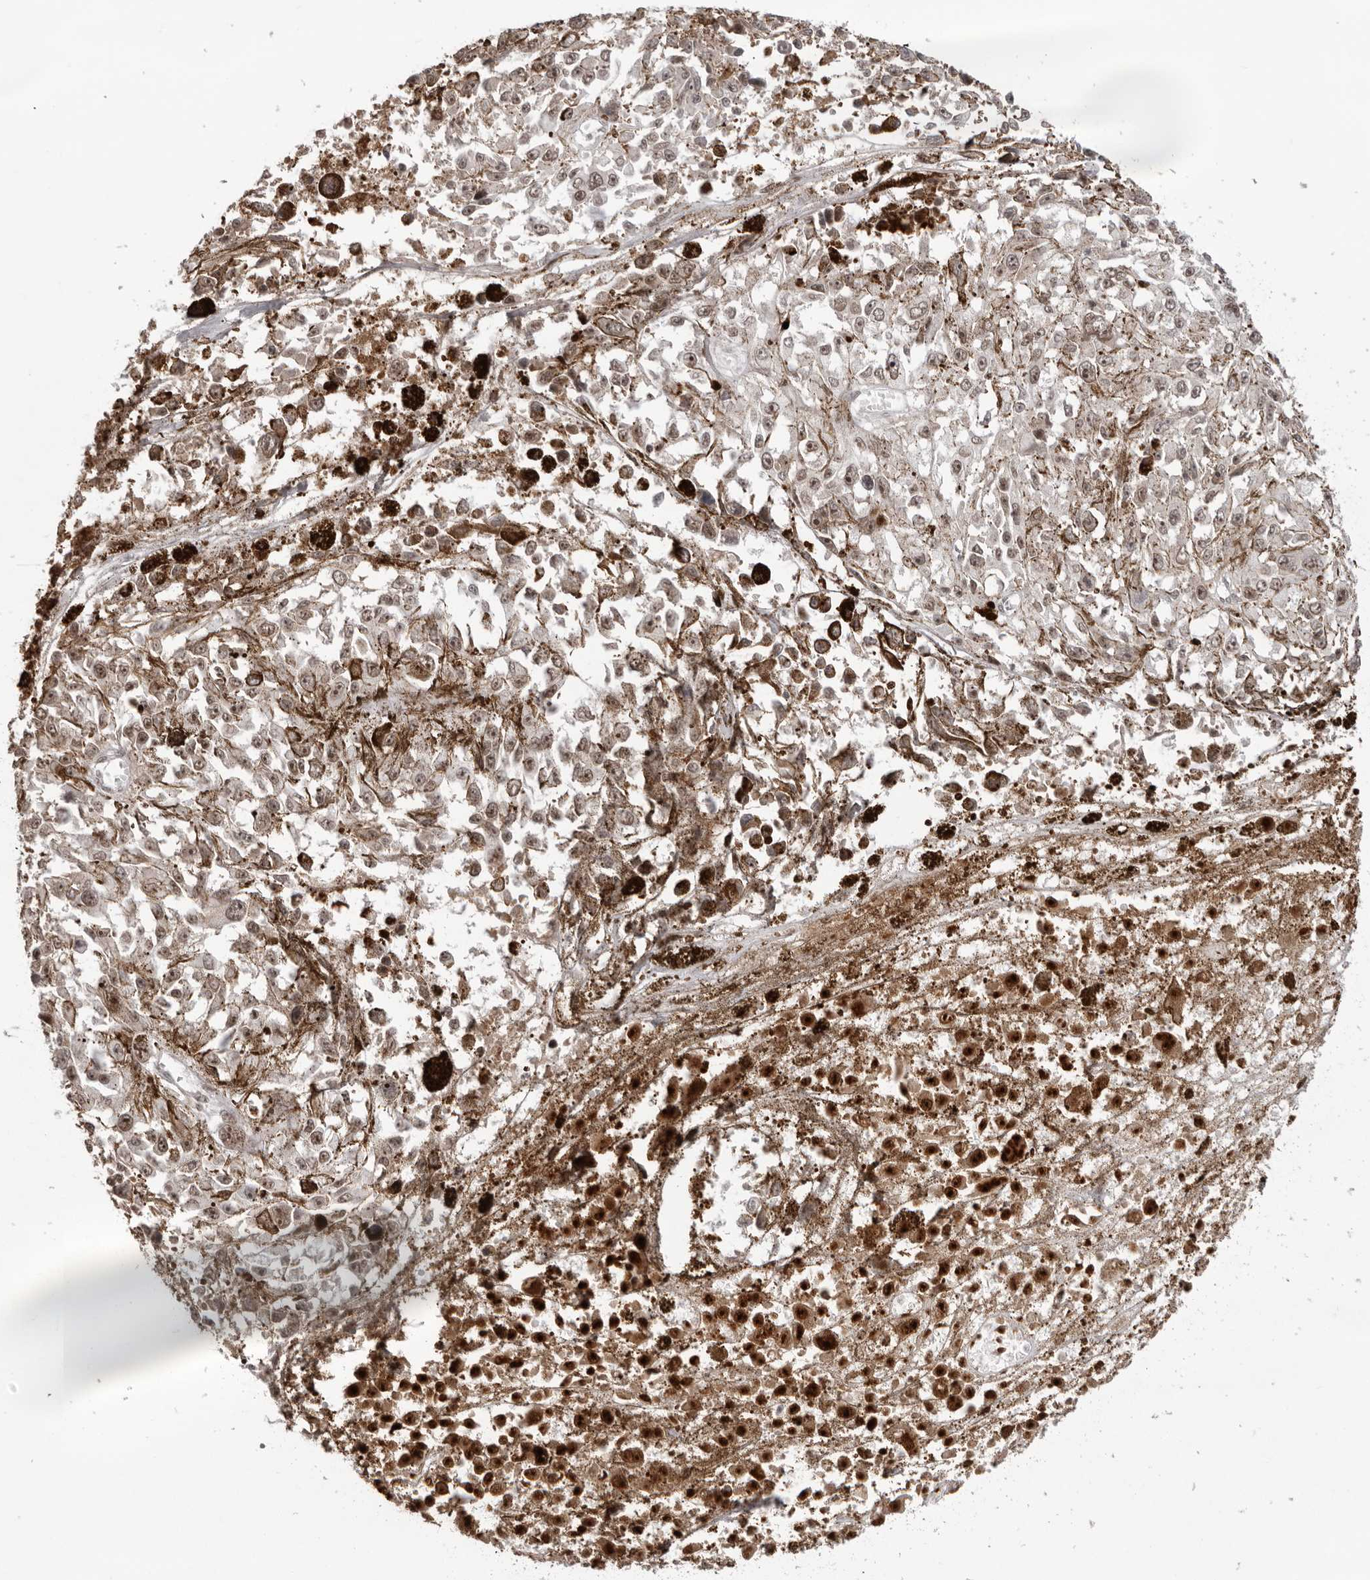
{"staining": {"intensity": "weak", "quantity": ">75%", "location": "nuclear"}, "tissue": "melanoma", "cell_type": "Tumor cells", "image_type": "cancer", "snomed": [{"axis": "morphology", "description": "Malignant melanoma, Metastatic site"}, {"axis": "topography", "description": "Lymph node"}], "caption": "Weak nuclear protein expression is seen in about >75% of tumor cells in melanoma. The staining is performed using DAB brown chromogen to label protein expression. The nuclei are counter-stained blue using hematoxylin.", "gene": "EXOSC10", "patient": {"sex": "male", "age": 59}}